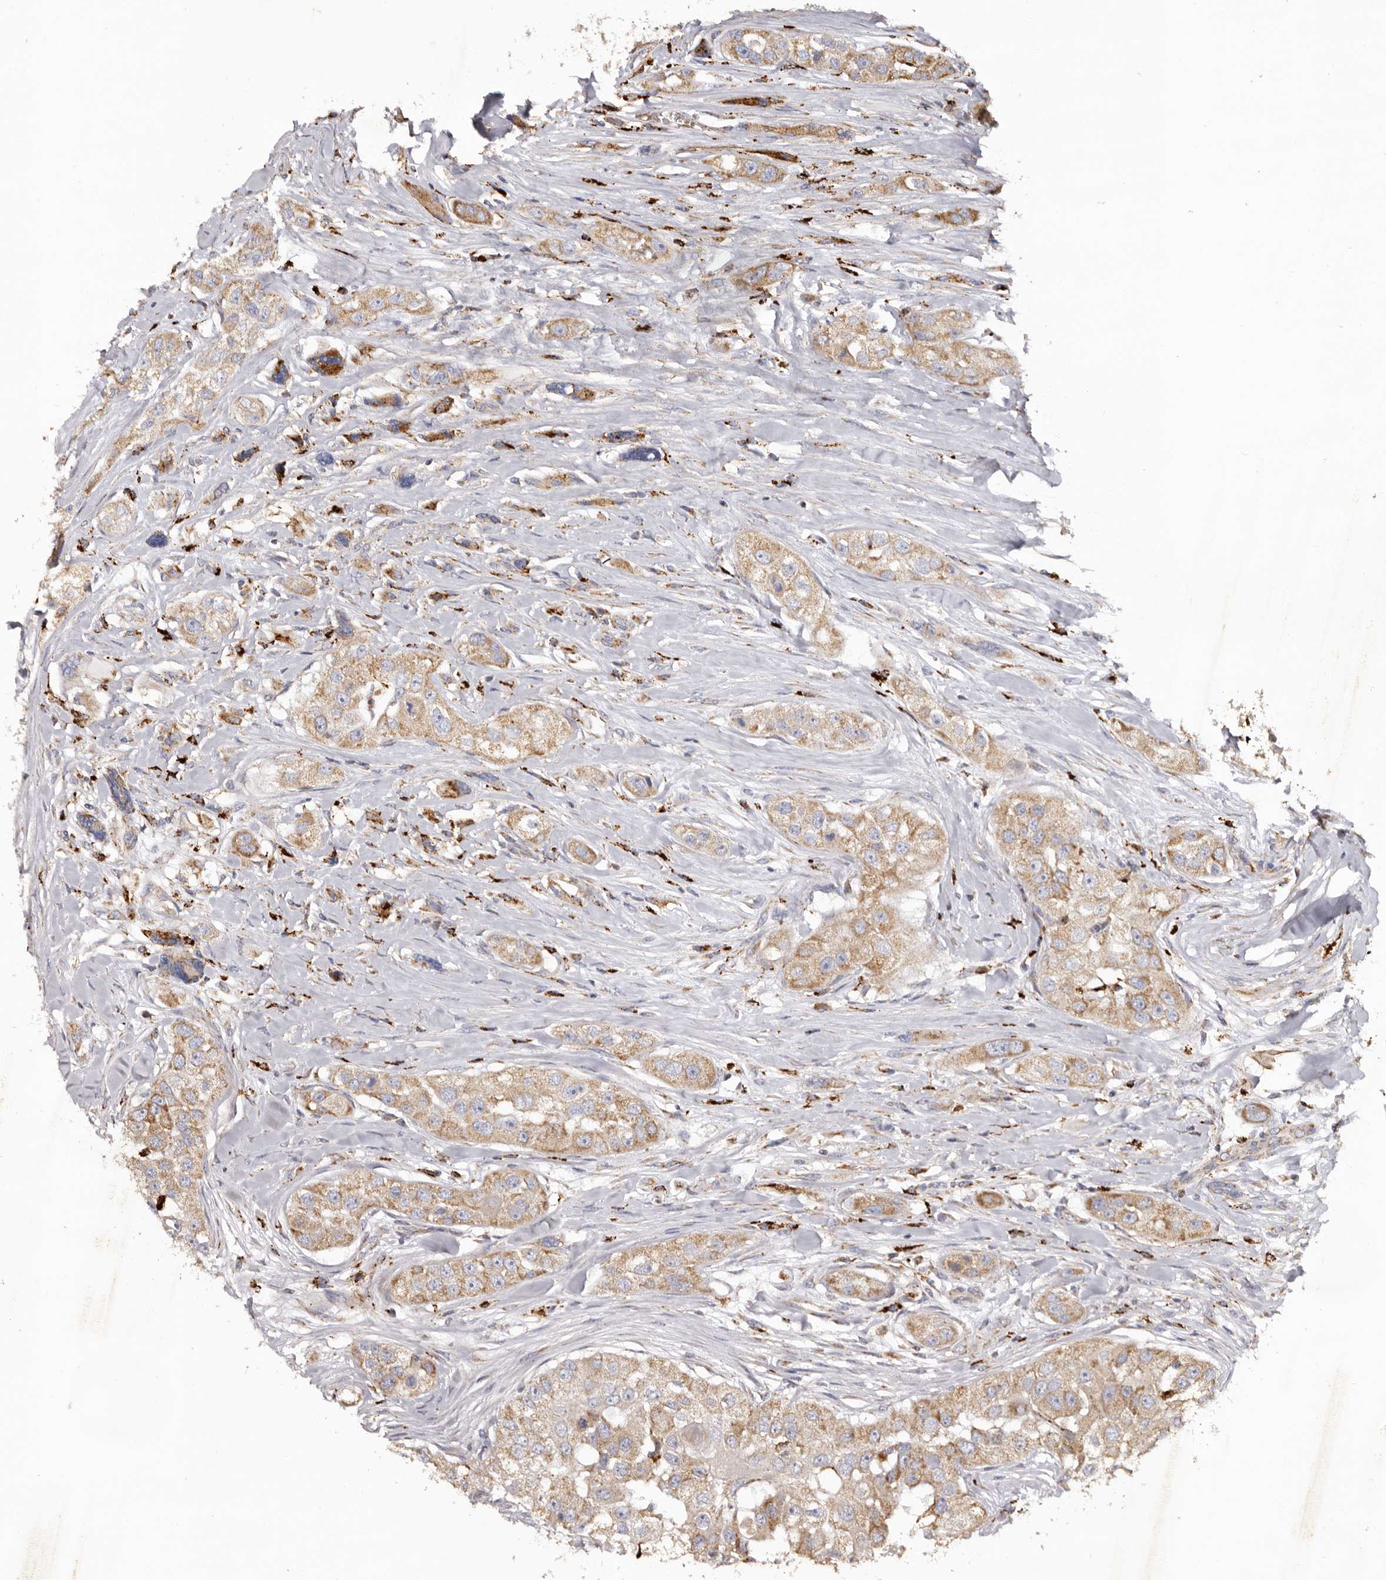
{"staining": {"intensity": "moderate", "quantity": ">75%", "location": "cytoplasmic/membranous"}, "tissue": "head and neck cancer", "cell_type": "Tumor cells", "image_type": "cancer", "snomed": [{"axis": "morphology", "description": "Normal tissue, NOS"}, {"axis": "morphology", "description": "Squamous cell carcinoma, NOS"}, {"axis": "topography", "description": "Skeletal muscle"}, {"axis": "topography", "description": "Head-Neck"}], "caption": "Head and neck cancer stained for a protein shows moderate cytoplasmic/membranous positivity in tumor cells.", "gene": "MECR", "patient": {"sex": "male", "age": 51}}